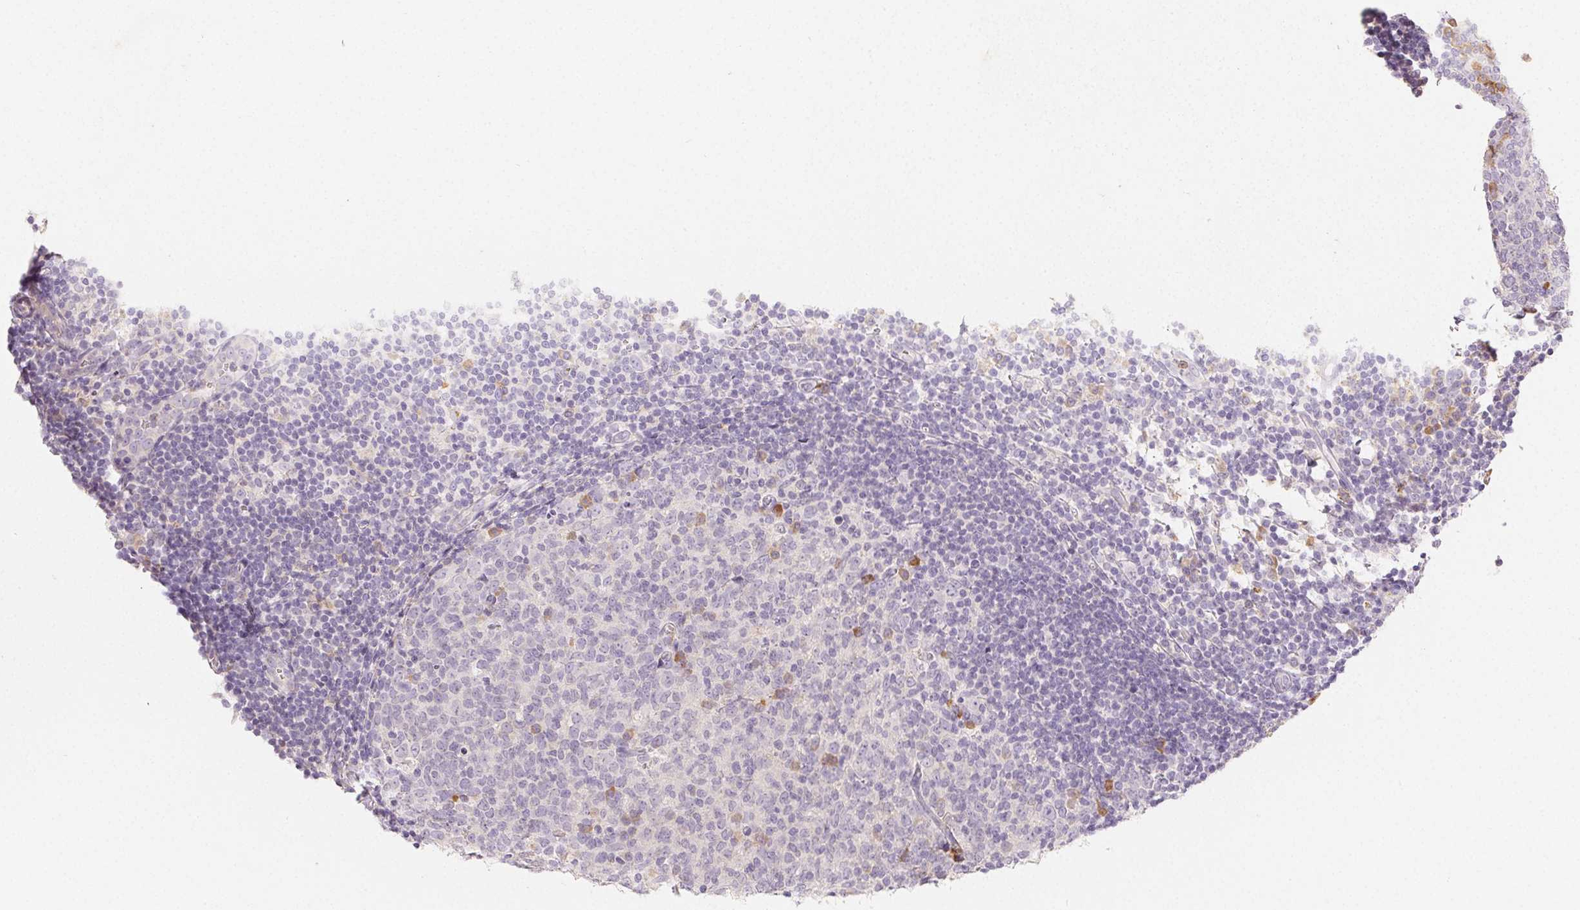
{"staining": {"intensity": "negative", "quantity": "none", "location": "none"}, "tissue": "tonsil", "cell_type": "Germinal center cells", "image_type": "normal", "snomed": [{"axis": "morphology", "description": "Normal tissue, NOS"}, {"axis": "topography", "description": "Tonsil"}], "caption": "Immunohistochemistry (IHC) of normal tonsil reveals no expression in germinal center cells.", "gene": "ACVR1B", "patient": {"sex": "male", "age": 27}}